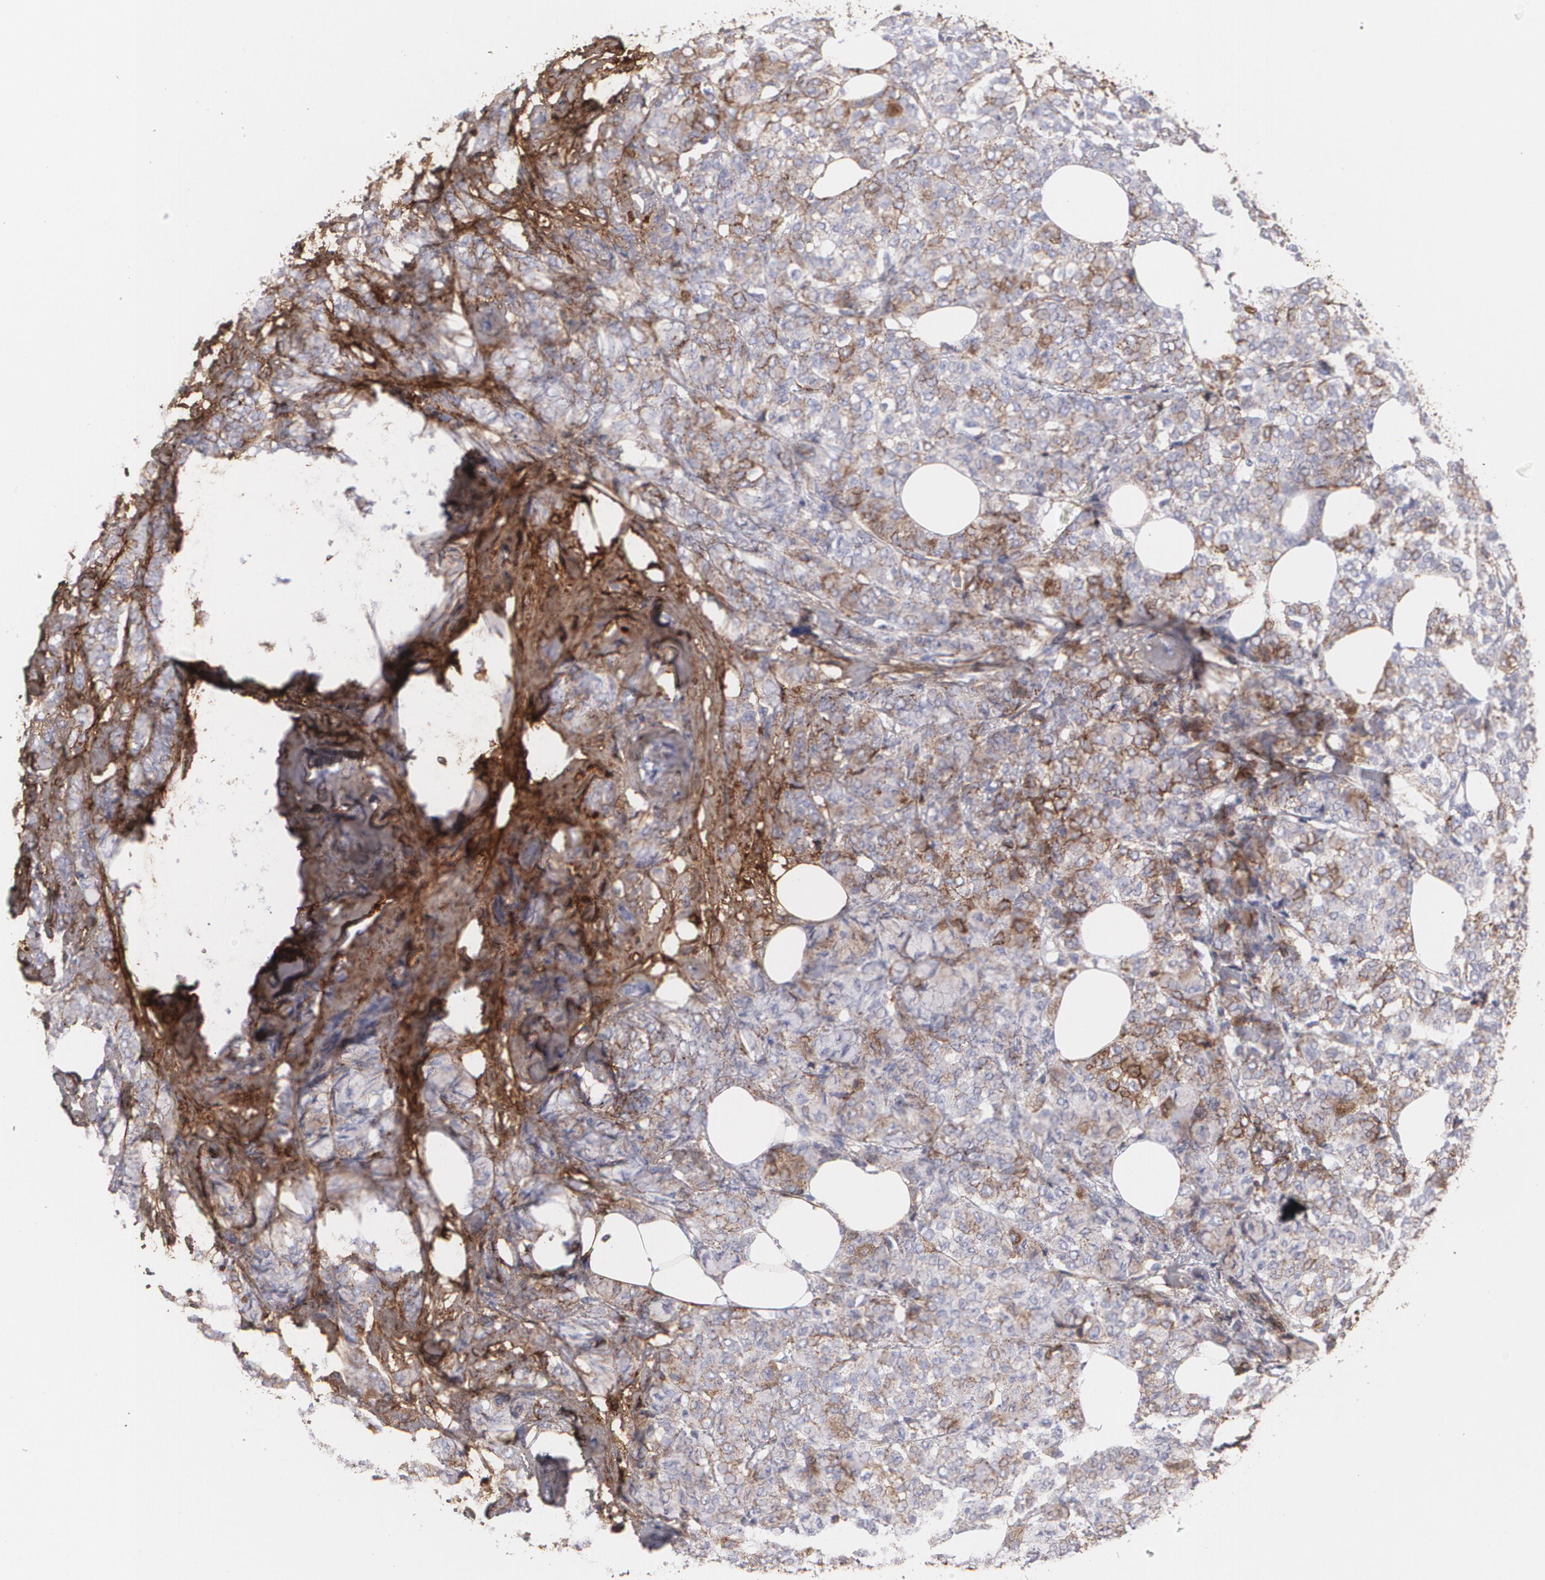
{"staining": {"intensity": "moderate", "quantity": ">75%", "location": "cytoplasmic/membranous"}, "tissue": "breast cancer", "cell_type": "Tumor cells", "image_type": "cancer", "snomed": [{"axis": "morphology", "description": "Lobular carcinoma"}, {"axis": "topography", "description": "Breast"}], "caption": "A photomicrograph of breast lobular carcinoma stained for a protein reveals moderate cytoplasmic/membranous brown staining in tumor cells.", "gene": "FBLN1", "patient": {"sex": "female", "age": 60}}